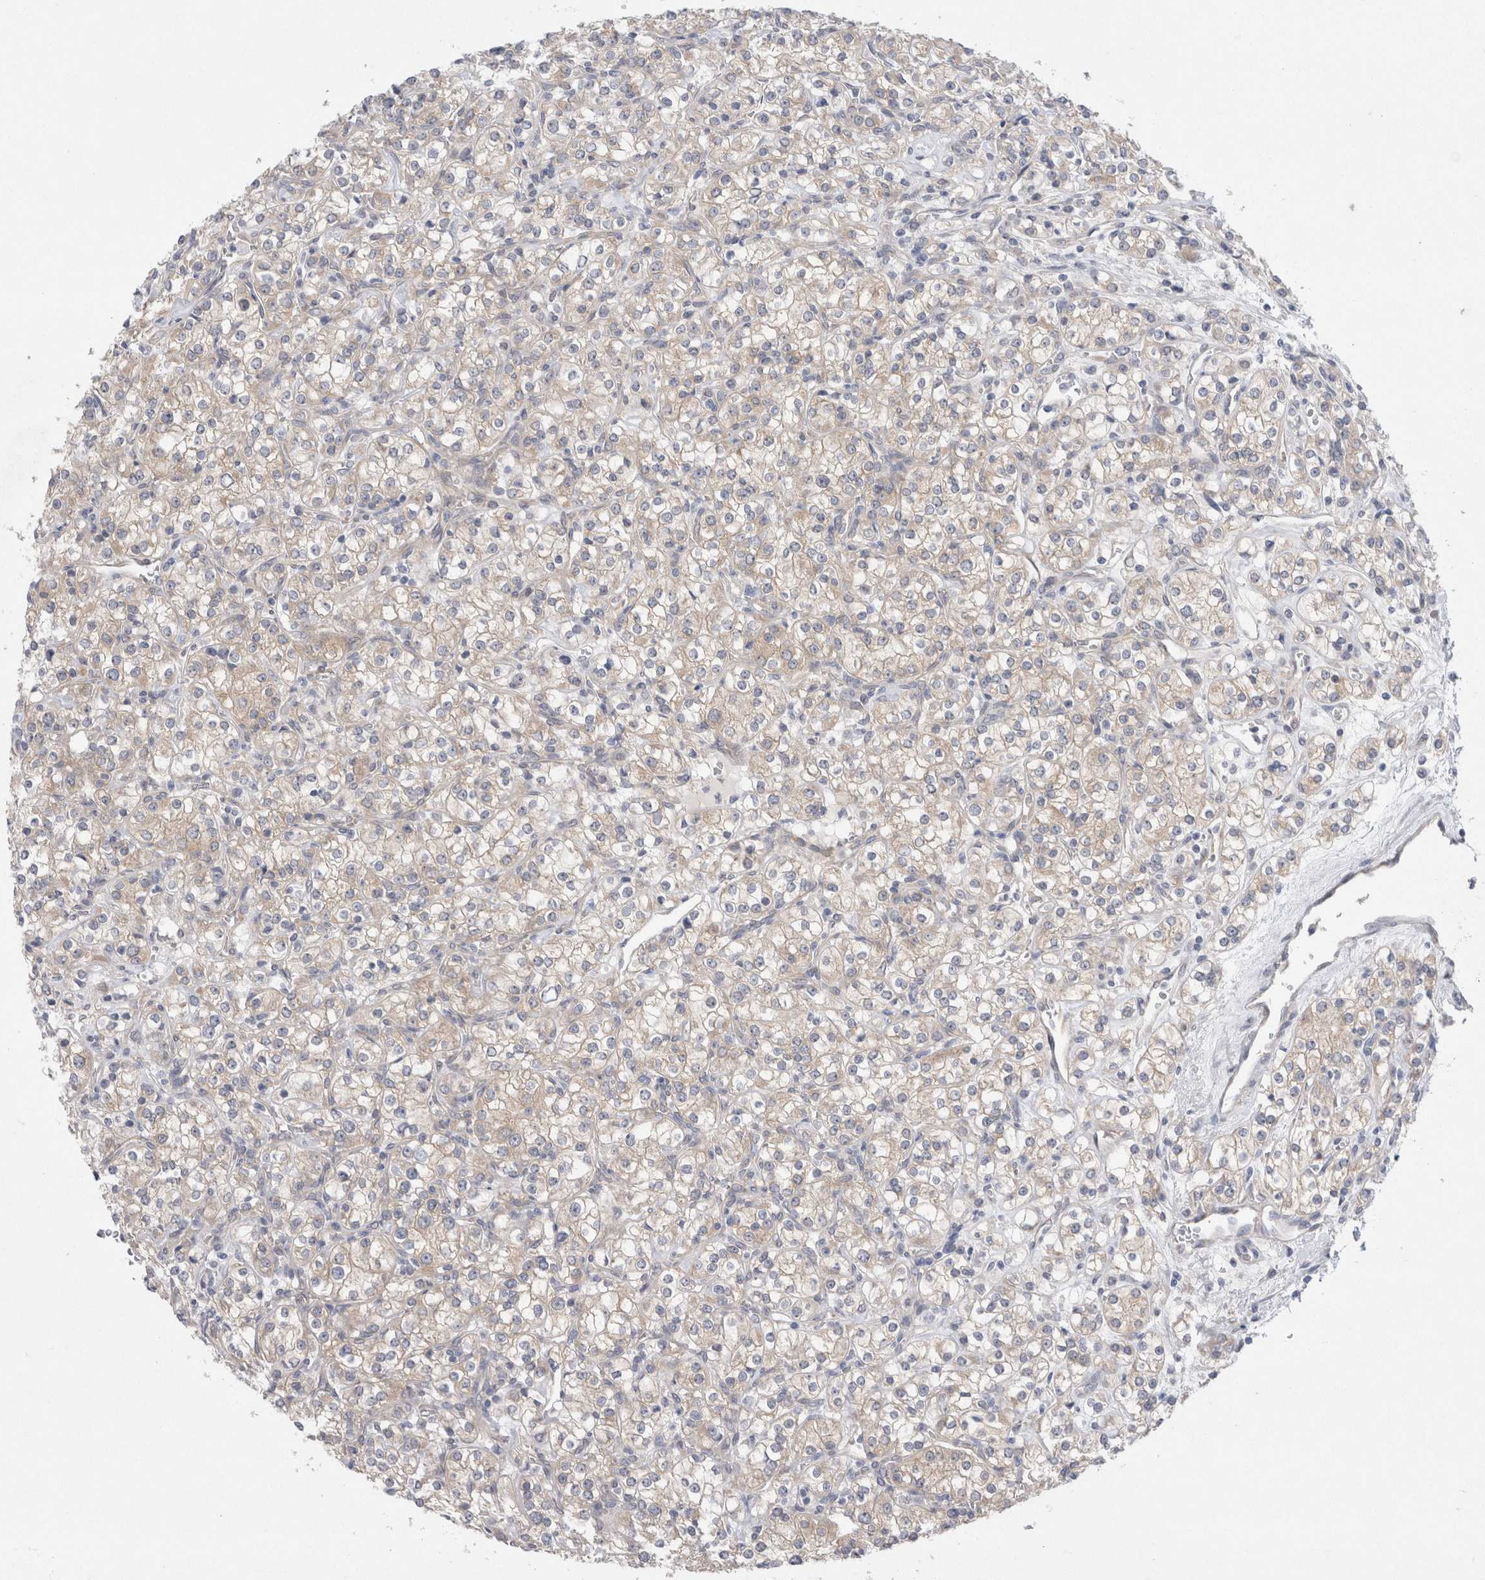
{"staining": {"intensity": "weak", "quantity": "<25%", "location": "cytoplasmic/membranous"}, "tissue": "renal cancer", "cell_type": "Tumor cells", "image_type": "cancer", "snomed": [{"axis": "morphology", "description": "Adenocarcinoma, NOS"}, {"axis": "topography", "description": "Kidney"}], "caption": "A photomicrograph of renal cancer (adenocarcinoma) stained for a protein exhibits no brown staining in tumor cells.", "gene": "WIPF2", "patient": {"sex": "male", "age": 77}}